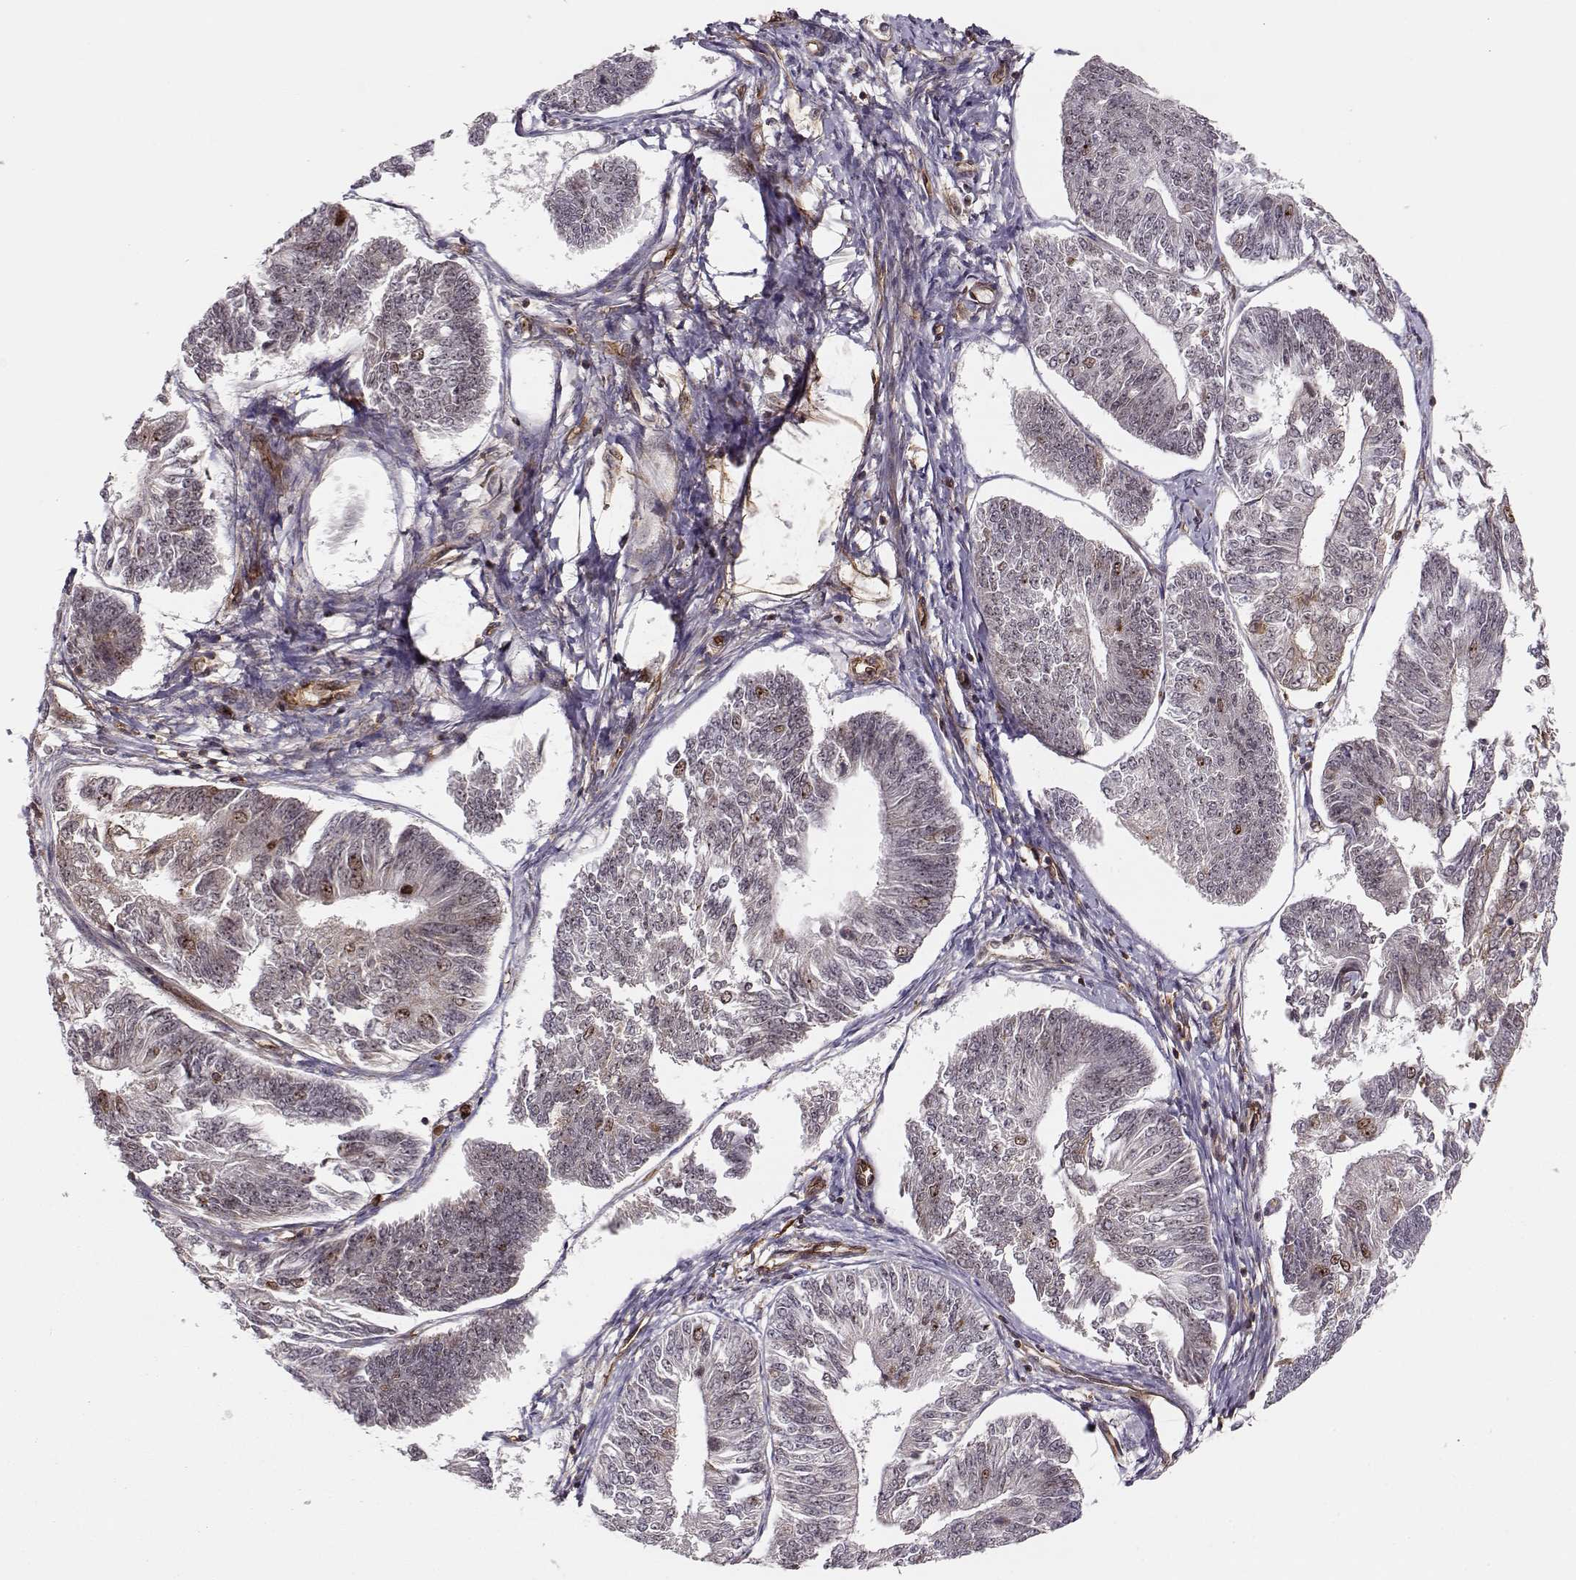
{"staining": {"intensity": "moderate", "quantity": "<25%", "location": "cytoplasmic/membranous,nuclear"}, "tissue": "endometrial cancer", "cell_type": "Tumor cells", "image_type": "cancer", "snomed": [{"axis": "morphology", "description": "Adenocarcinoma, NOS"}, {"axis": "topography", "description": "Endometrium"}], "caption": "Immunohistochemistry staining of adenocarcinoma (endometrial), which demonstrates low levels of moderate cytoplasmic/membranous and nuclear expression in approximately <25% of tumor cells indicating moderate cytoplasmic/membranous and nuclear protein staining. The staining was performed using DAB (3,3'-diaminobenzidine) (brown) for protein detection and nuclei were counterstained in hematoxylin (blue).", "gene": "CIR1", "patient": {"sex": "female", "age": 58}}